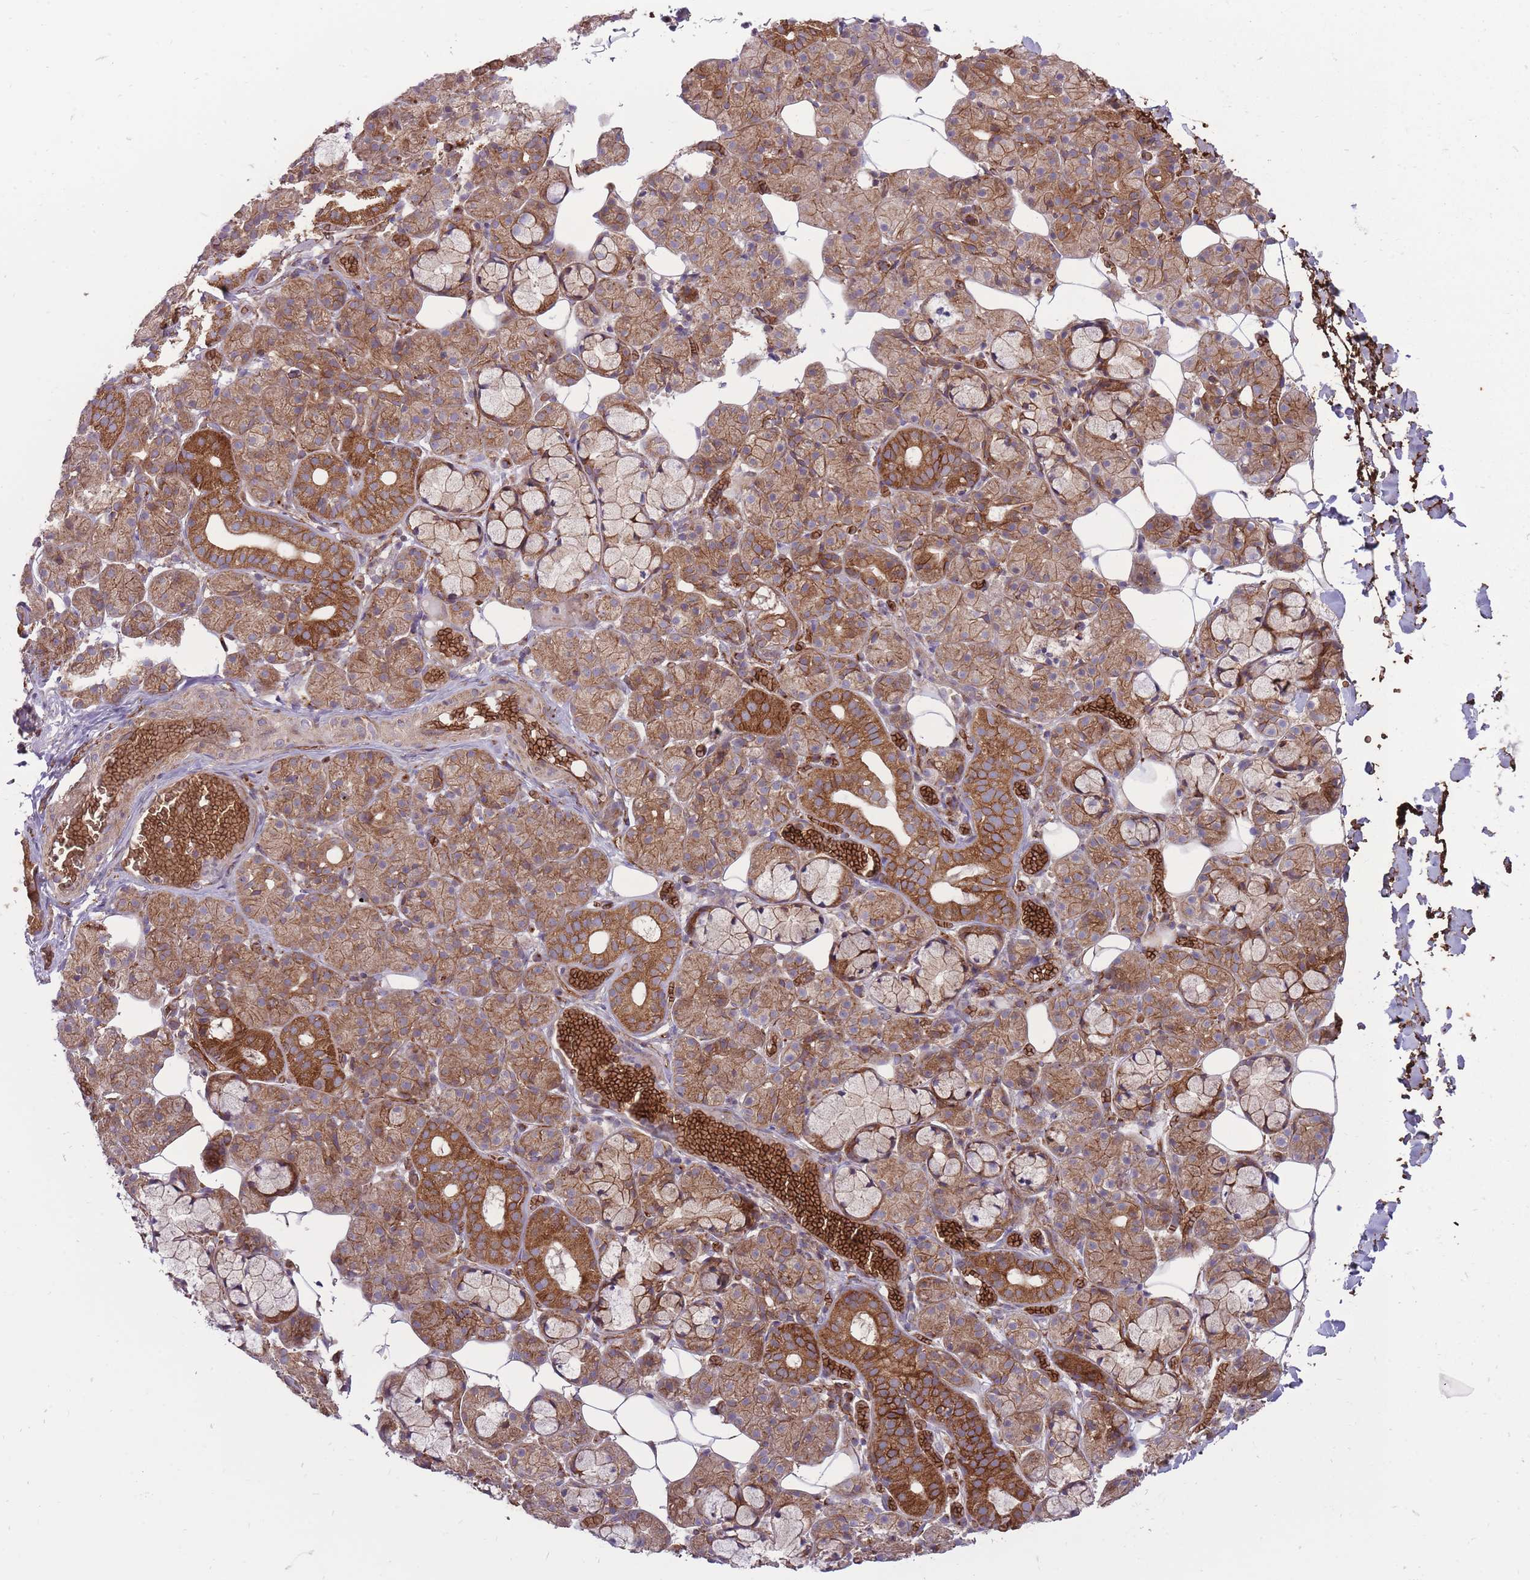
{"staining": {"intensity": "strong", "quantity": ">75%", "location": "cytoplasmic/membranous"}, "tissue": "salivary gland", "cell_type": "Glandular cells", "image_type": "normal", "snomed": [{"axis": "morphology", "description": "Normal tissue, NOS"}, {"axis": "topography", "description": "Salivary gland"}], "caption": "Brown immunohistochemical staining in unremarkable salivary gland exhibits strong cytoplasmic/membranous staining in approximately >75% of glandular cells. The staining was performed using DAB to visualize the protein expression in brown, while the nuclei were stained in blue with hematoxylin (Magnification: 20x).", "gene": "ANKRD10", "patient": {"sex": "male", "age": 63}}